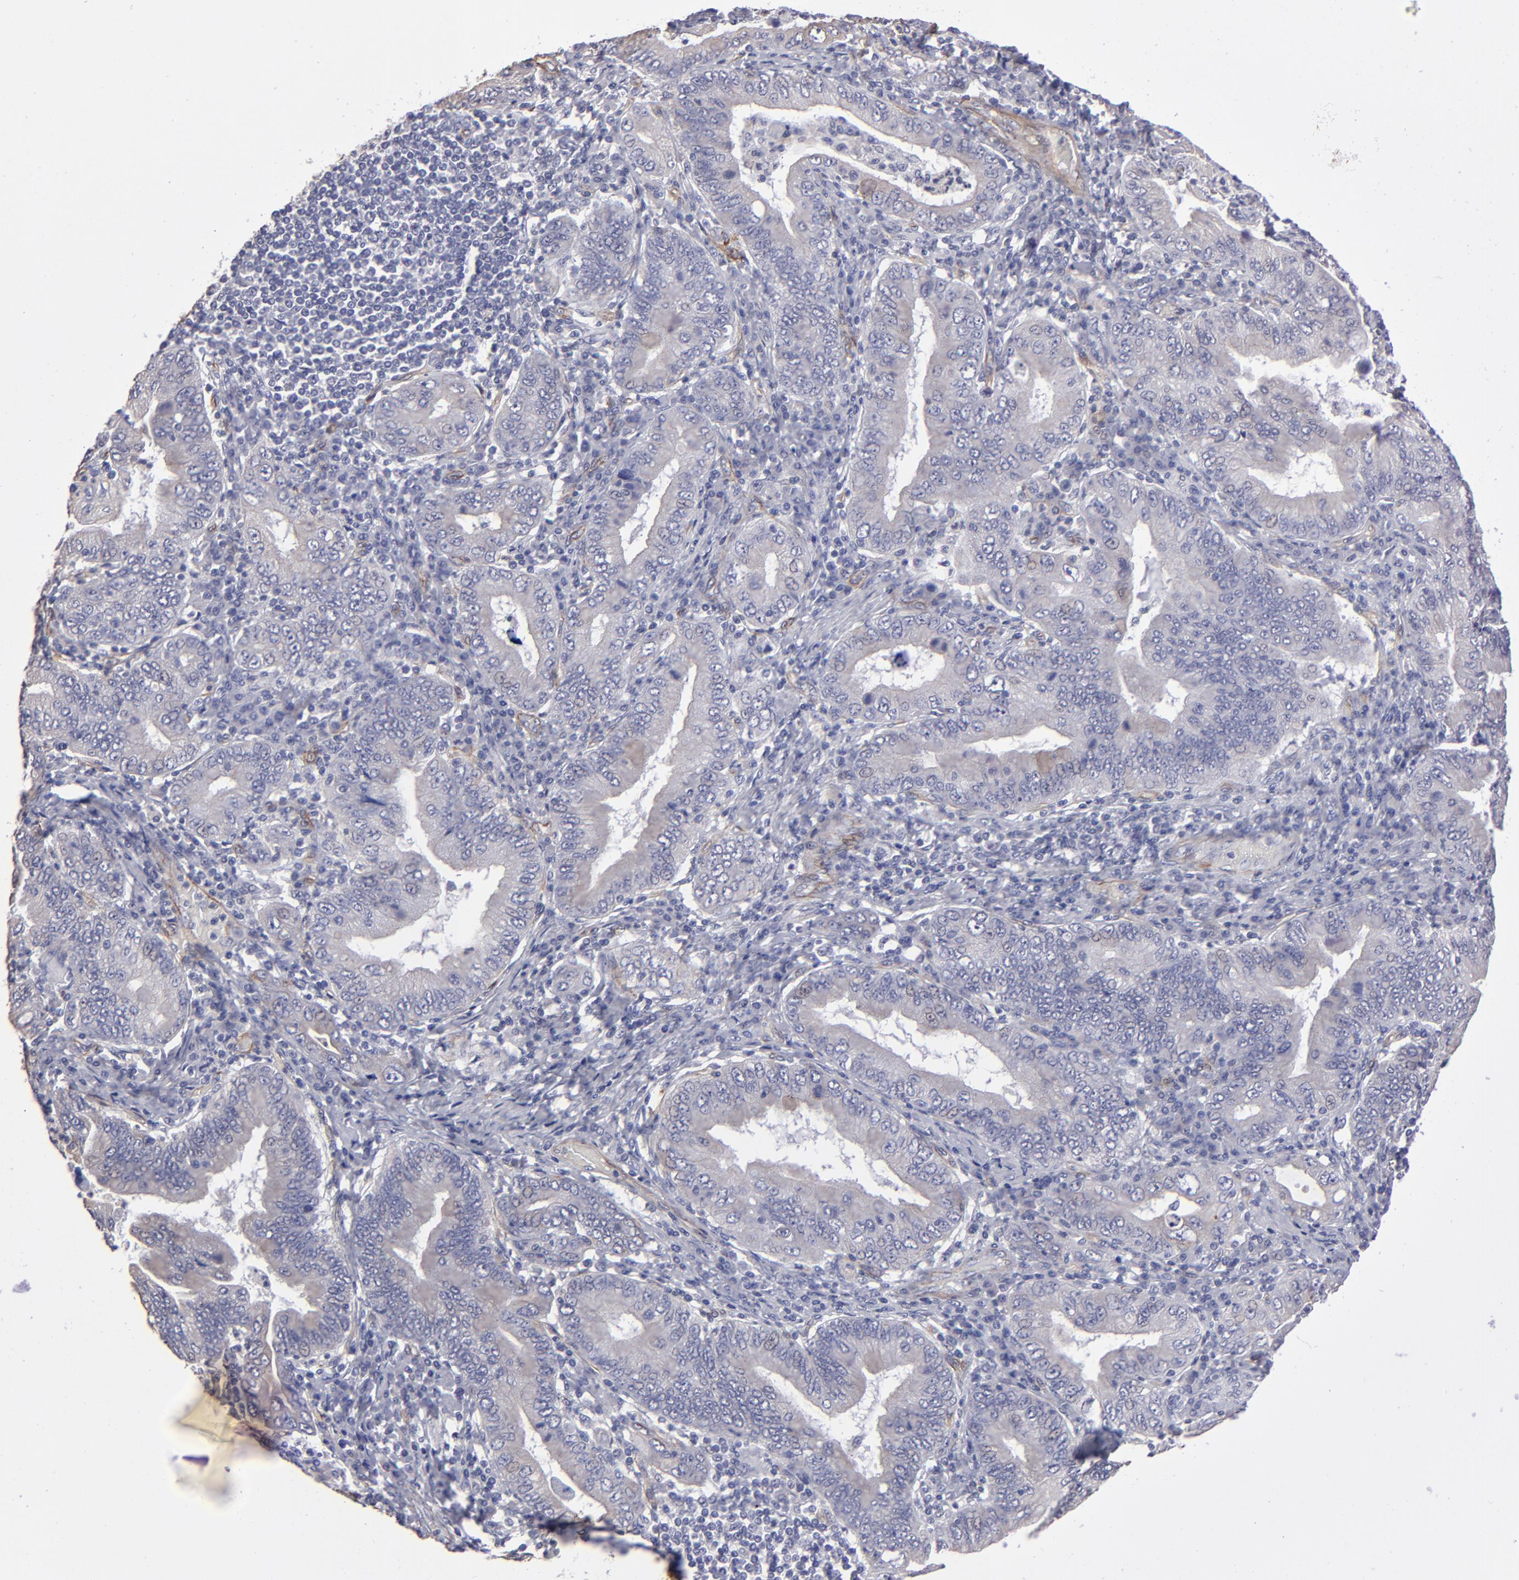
{"staining": {"intensity": "weak", "quantity": "<25%", "location": "cytoplasmic/membranous"}, "tissue": "stomach cancer", "cell_type": "Tumor cells", "image_type": "cancer", "snomed": [{"axis": "morphology", "description": "Normal tissue, NOS"}, {"axis": "morphology", "description": "Adenocarcinoma, NOS"}, {"axis": "topography", "description": "Esophagus"}, {"axis": "topography", "description": "Stomach, upper"}, {"axis": "topography", "description": "Peripheral nerve tissue"}], "caption": "Stomach adenocarcinoma stained for a protein using immunohistochemistry (IHC) displays no staining tumor cells.", "gene": "ZNF175", "patient": {"sex": "male", "age": 62}}